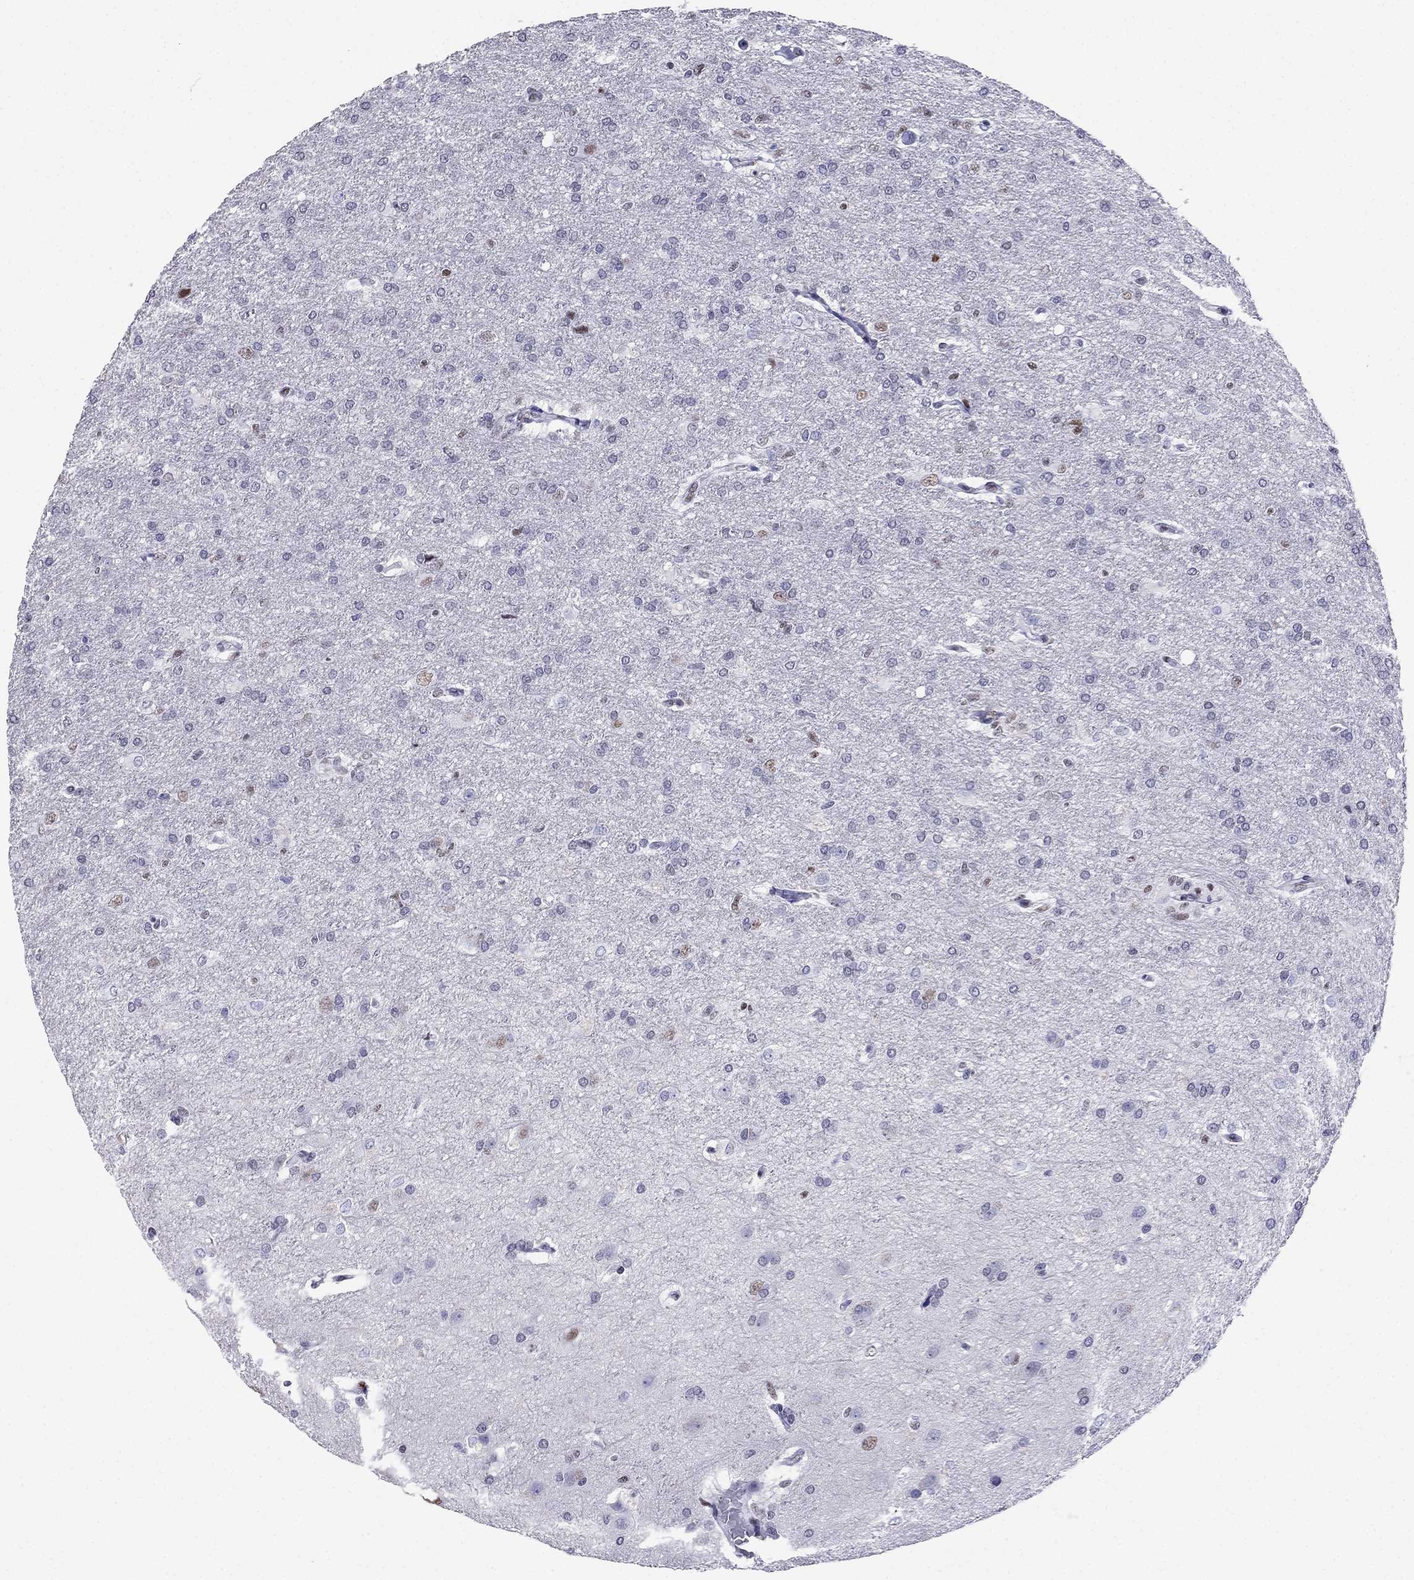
{"staining": {"intensity": "negative", "quantity": "none", "location": "none"}, "tissue": "glioma", "cell_type": "Tumor cells", "image_type": "cancer", "snomed": [{"axis": "morphology", "description": "Glioma, malignant, High grade"}, {"axis": "topography", "description": "Brain"}], "caption": "High power microscopy histopathology image of an immunohistochemistry (IHC) micrograph of malignant glioma (high-grade), revealing no significant expression in tumor cells.", "gene": "PPM1G", "patient": {"sex": "male", "age": 68}}